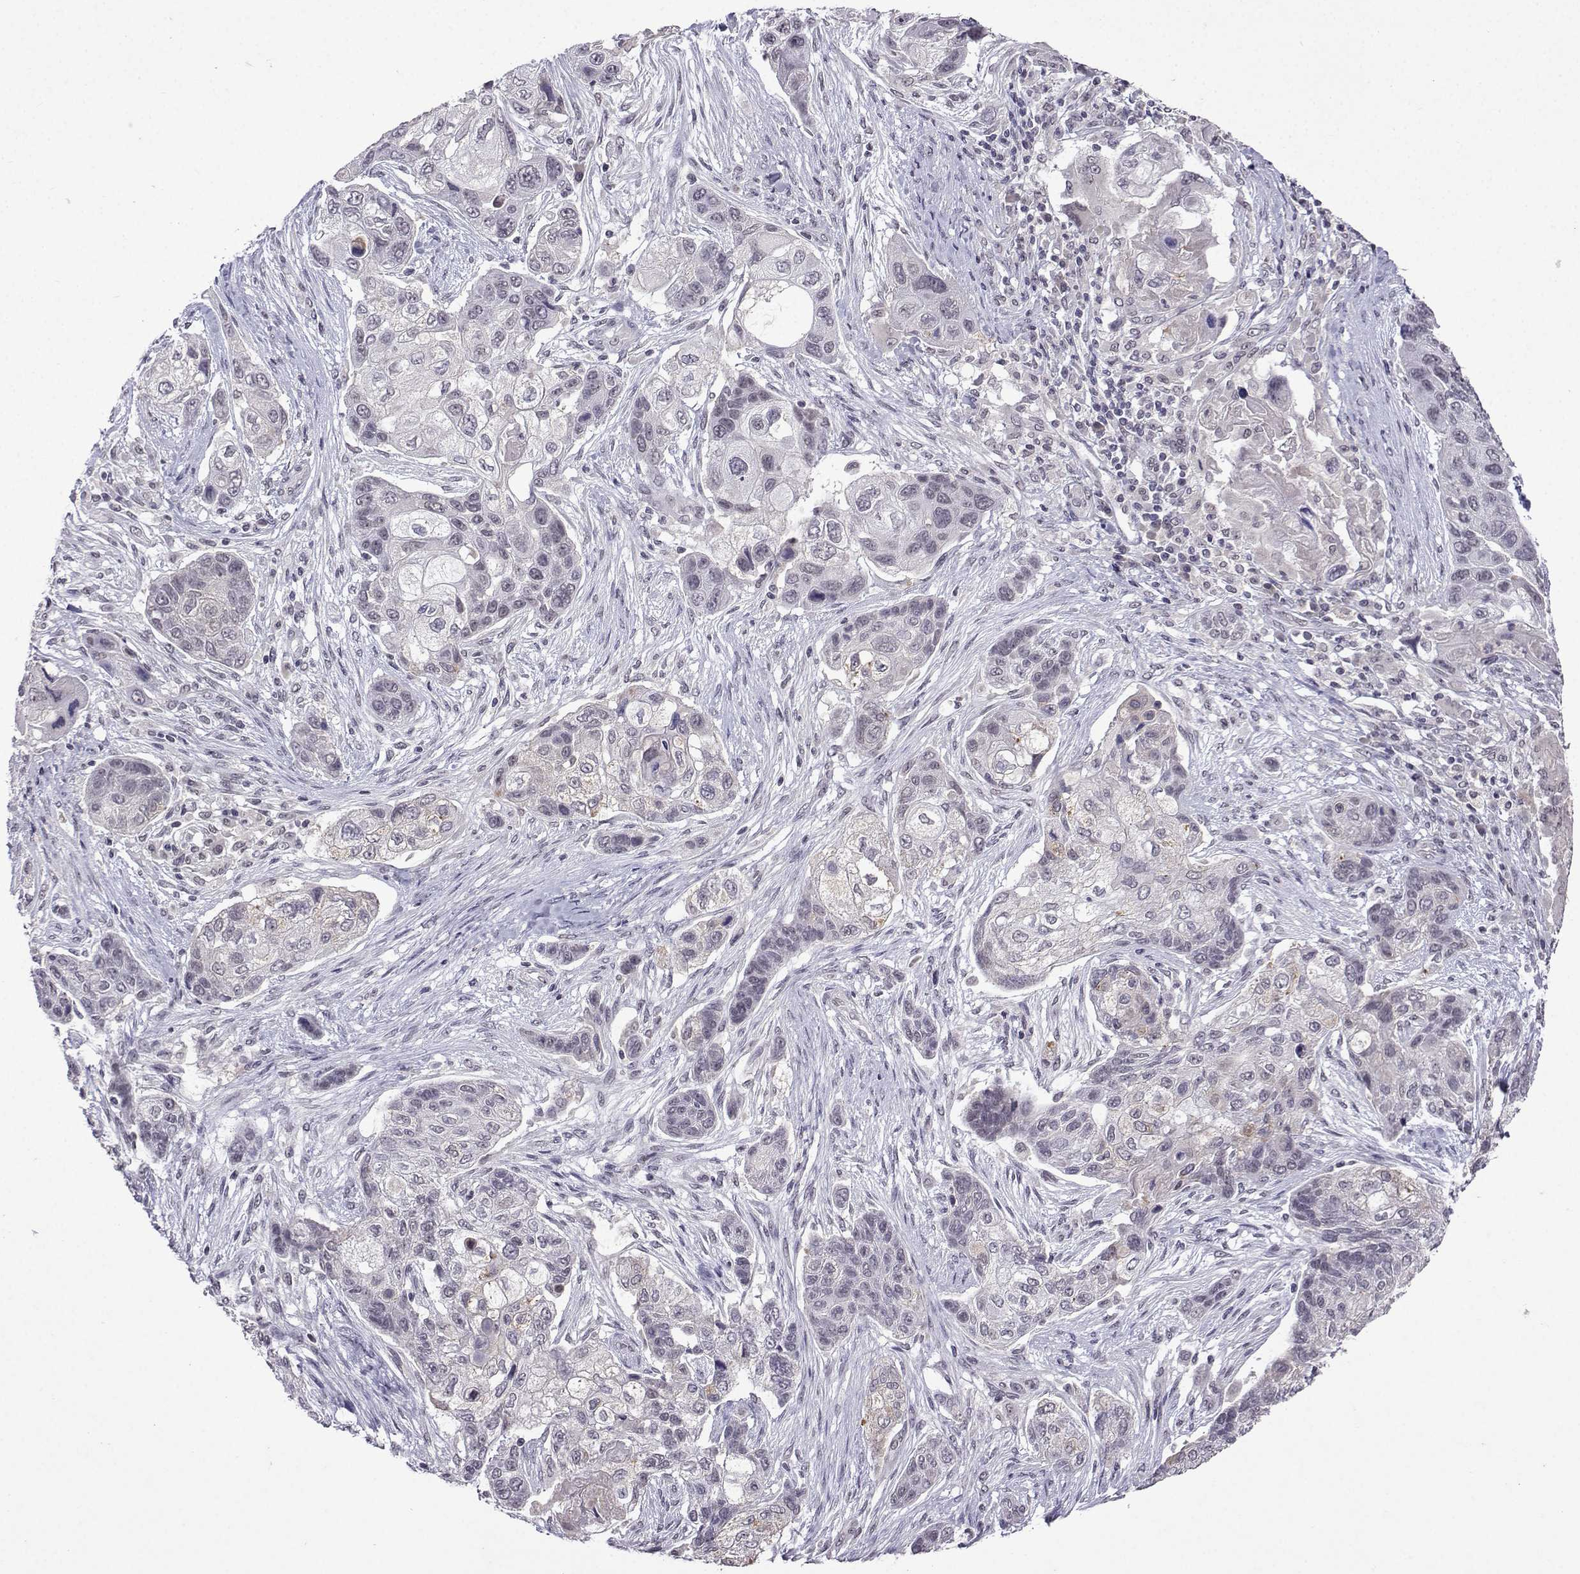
{"staining": {"intensity": "negative", "quantity": "none", "location": "none"}, "tissue": "lung cancer", "cell_type": "Tumor cells", "image_type": "cancer", "snomed": [{"axis": "morphology", "description": "Squamous cell carcinoma, NOS"}, {"axis": "topography", "description": "Lung"}], "caption": "Squamous cell carcinoma (lung) was stained to show a protein in brown. There is no significant positivity in tumor cells.", "gene": "CCL28", "patient": {"sex": "male", "age": 69}}